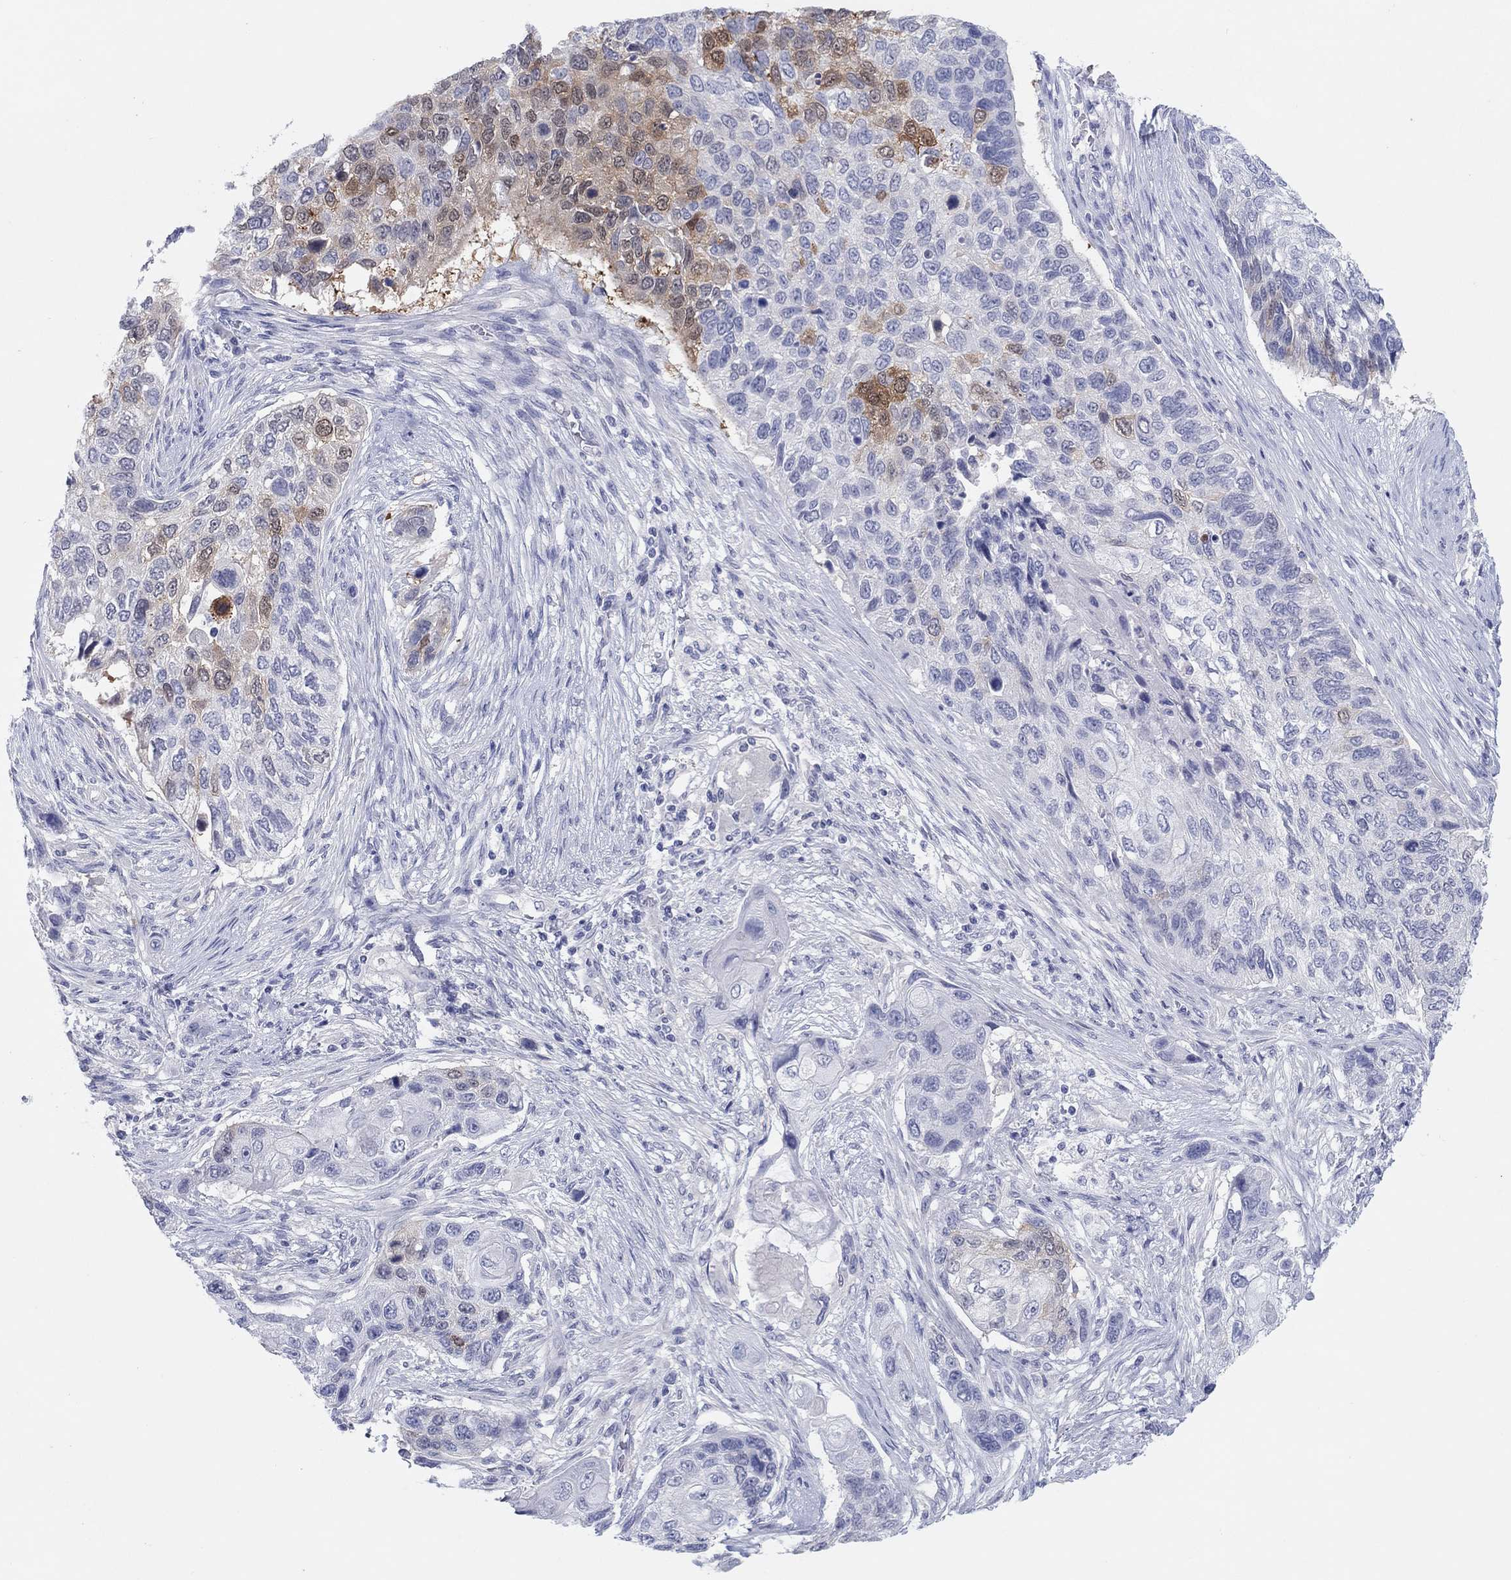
{"staining": {"intensity": "moderate", "quantity": "<25%", "location": "cytoplasmic/membranous,nuclear"}, "tissue": "lung cancer", "cell_type": "Tumor cells", "image_type": "cancer", "snomed": [{"axis": "morphology", "description": "Normal tissue, NOS"}, {"axis": "morphology", "description": "Squamous cell carcinoma, NOS"}, {"axis": "topography", "description": "Bronchus"}, {"axis": "topography", "description": "Lung"}], "caption": "About <25% of tumor cells in lung cancer (squamous cell carcinoma) exhibit moderate cytoplasmic/membranous and nuclear protein expression as visualized by brown immunohistochemical staining.", "gene": "CPNE6", "patient": {"sex": "male", "age": 69}}